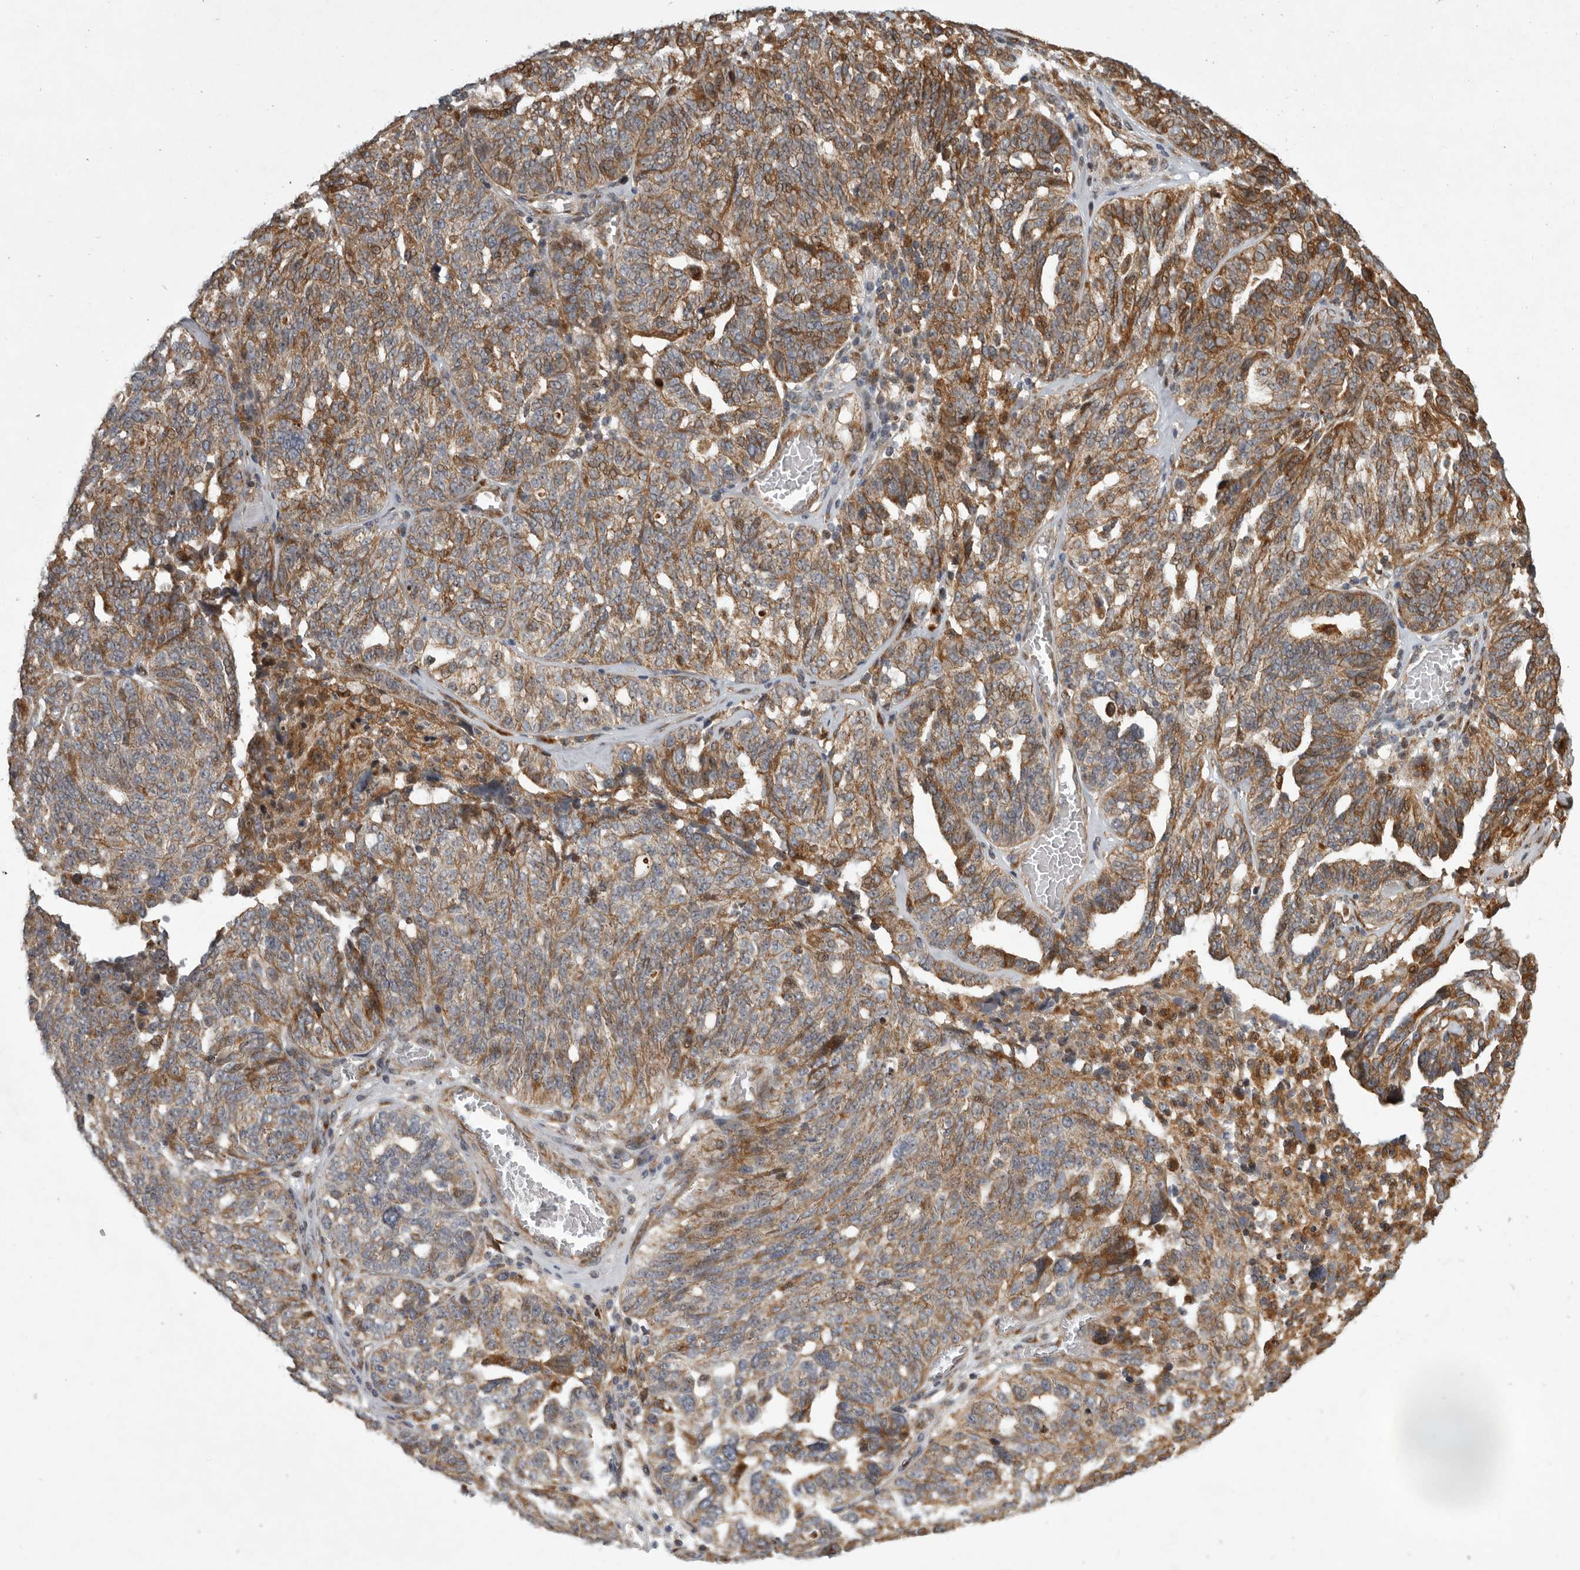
{"staining": {"intensity": "moderate", "quantity": ">75%", "location": "cytoplasmic/membranous"}, "tissue": "ovarian cancer", "cell_type": "Tumor cells", "image_type": "cancer", "snomed": [{"axis": "morphology", "description": "Cystadenocarcinoma, serous, NOS"}, {"axis": "topography", "description": "Ovary"}], "caption": "Protein expression analysis of human ovarian serous cystadenocarcinoma reveals moderate cytoplasmic/membranous positivity in about >75% of tumor cells.", "gene": "MPDZ", "patient": {"sex": "female", "age": 59}}